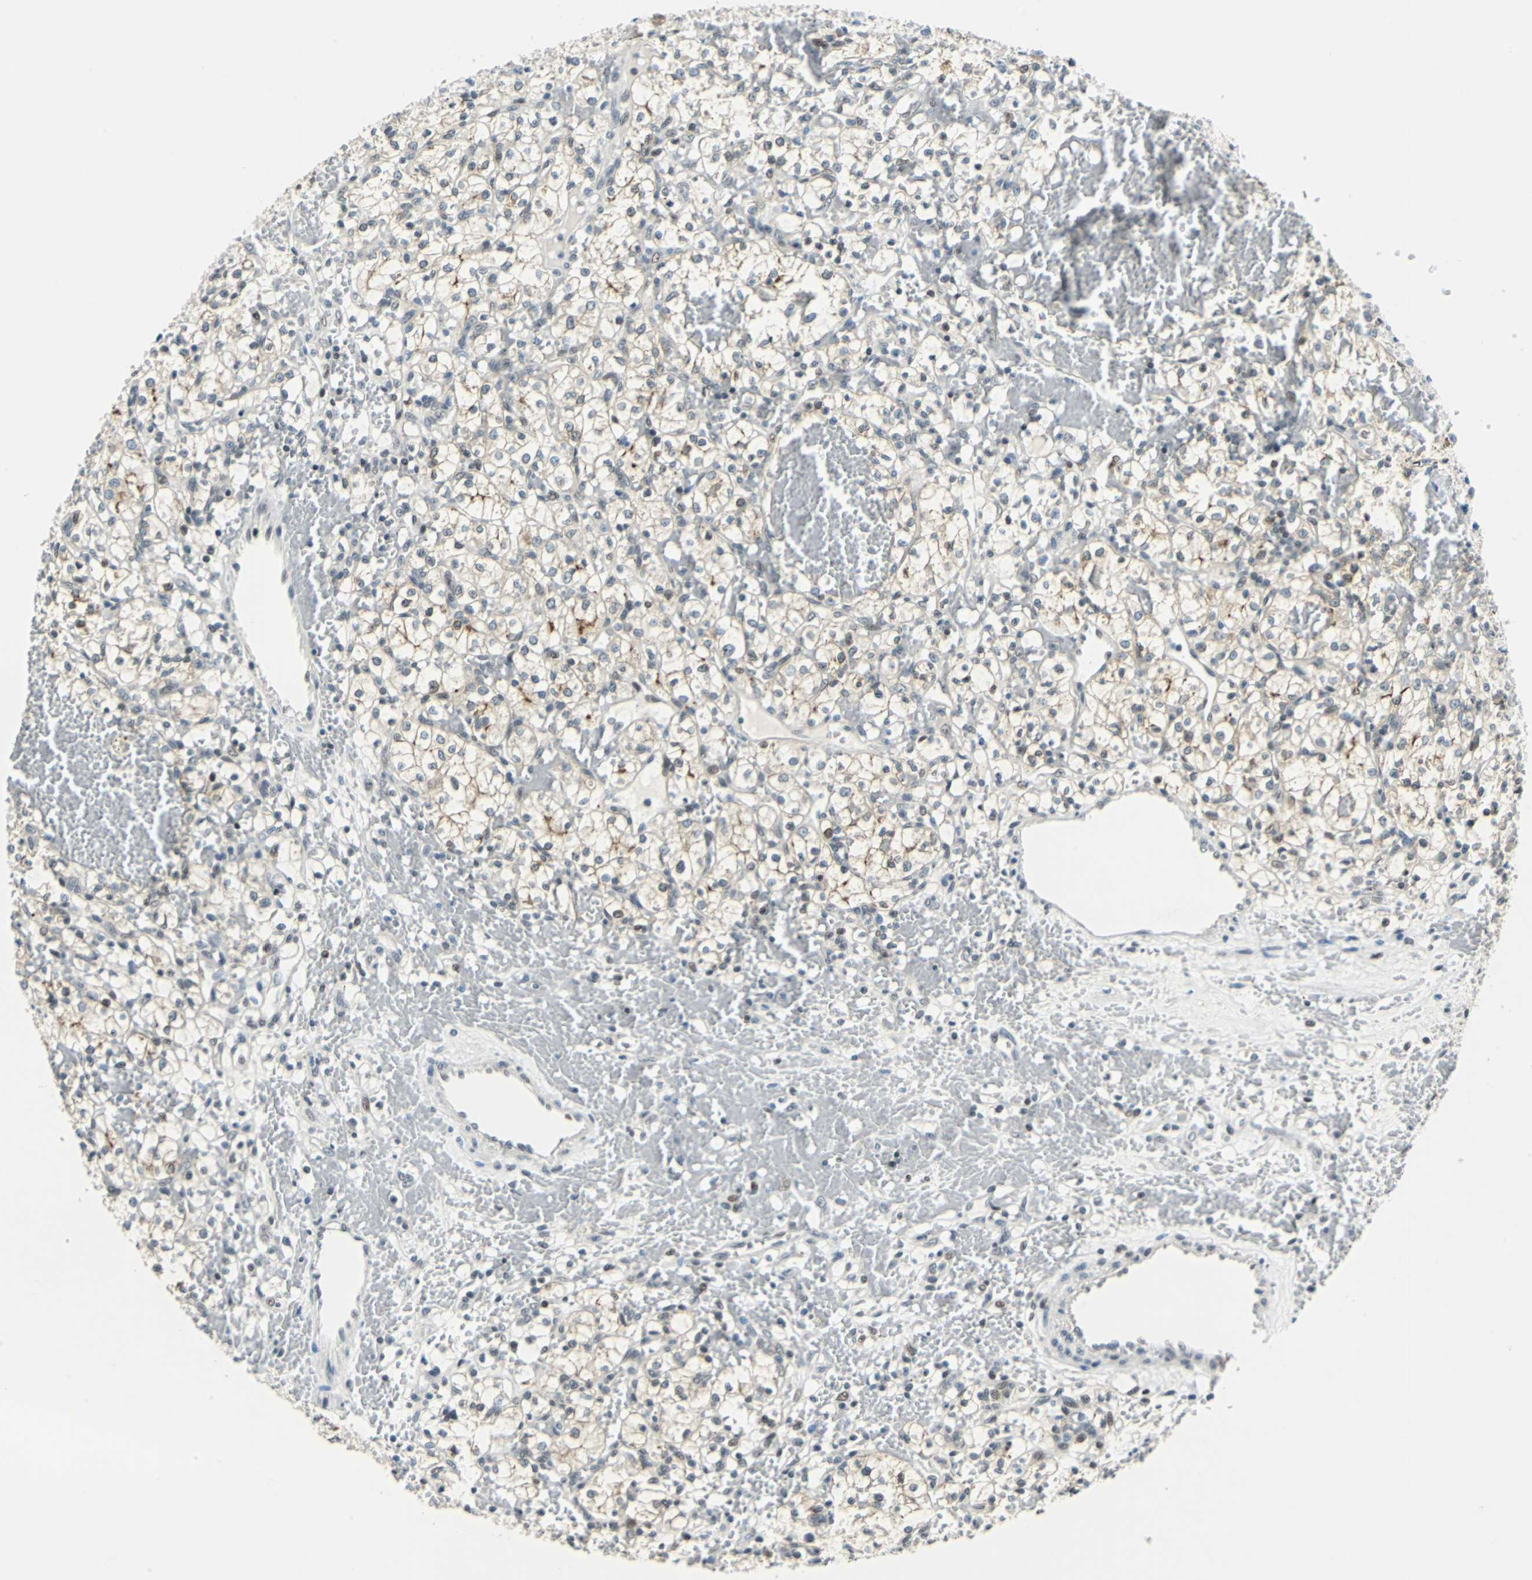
{"staining": {"intensity": "moderate", "quantity": "25%-75%", "location": "cytoplasmic/membranous,nuclear"}, "tissue": "renal cancer", "cell_type": "Tumor cells", "image_type": "cancer", "snomed": [{"axis": "morphology", "description": "Adenocarcinoma, NOS"}, {"axis": "topography", "description": "Kidney"}], "caption": "Protein expression by immunohistochemistry (IHC) exhibits moderate cytoplasmic/membranous and nuclear expression in about 25%-75% of tumor cells in renal cancer.", "gene": "HCFC2", "patient": {"sex": "female", "age": 60}}